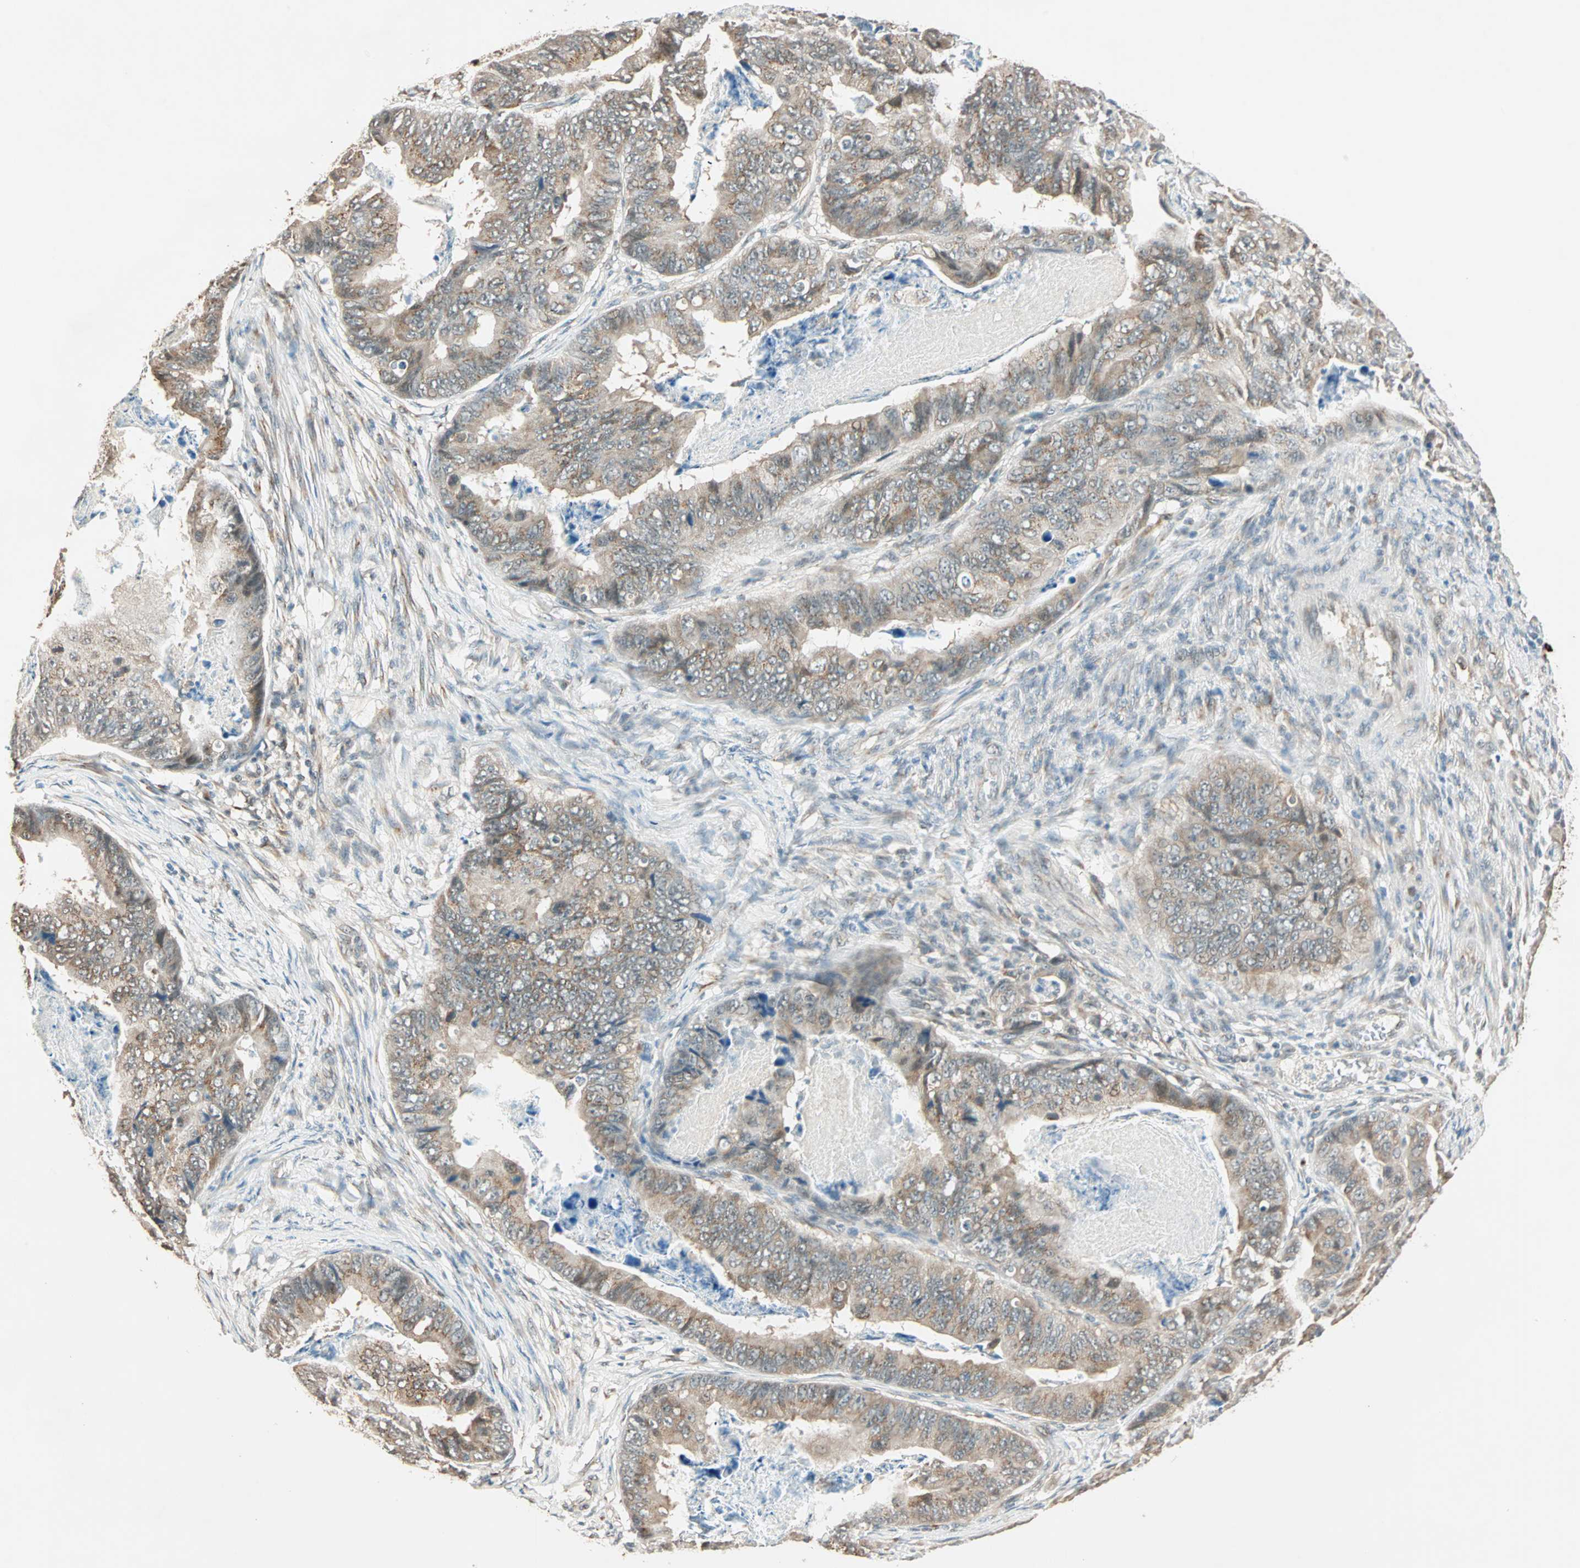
{"staining": {"intensity": "weak", "quantity": "25%-75%", "location": "cytoplasmic/membranous"}, "tissue": "stomach cancer", "cell_type": "Tumor cells", "image_type": "cancer", "snomed": [{"axis": "morphology", "description": "Adenocarcinoma, NOS"}, {"axis": "topography", "description": "Stomach, lower"}], "caption": "An image of human stomach adenocarcinoma stained for a protein displays weak cytoplasmic/membranous brown staining in tumor cells. The staining is performed using DAB brown chromogen to label protein expression. The nuclei are counter-stained blue using hematoxylin.", "gene": "PRDM2", "patient": {"sex": "male", "age": 77}}